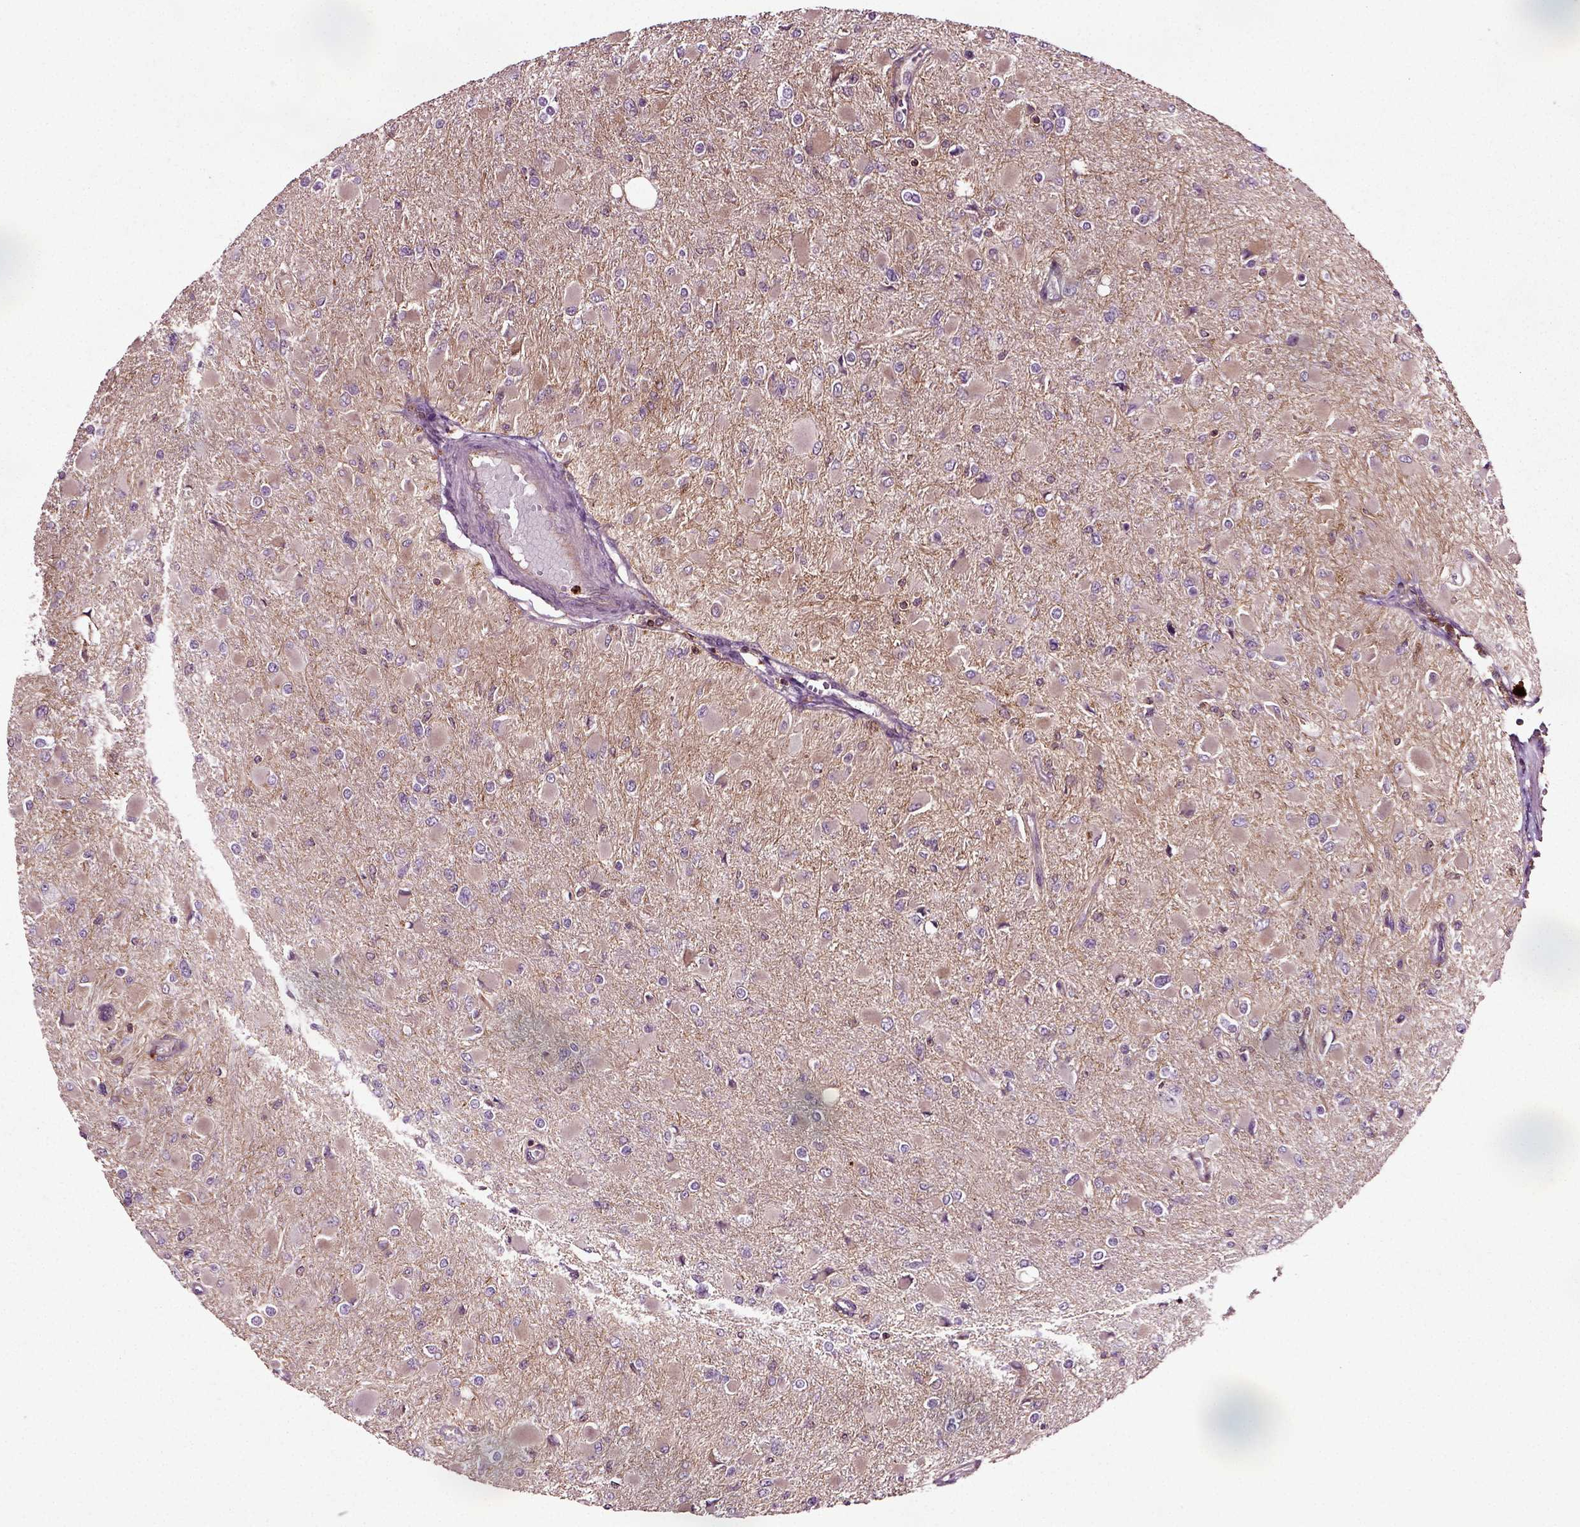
{"staining": {"intensity": "negative", "quantity": "none", "location": "none"}, "tissue": "glioma", "cell_type": "Tumor cells", "image_type": "cancer", "snomed": [{"axis": "morphology", "description": "Glioma, malignant, High grade"}, {"axis": "topography", "description": "Cerebral cortex"}], "caption": "Glioma was stained to show a protein in brown. There is no significant expression in tumor cells. (Immunohistochemistry, brightfield microscopy, high magnification).", "gene": "RHOF", "patient": {"sex": "female", "age": 36}}